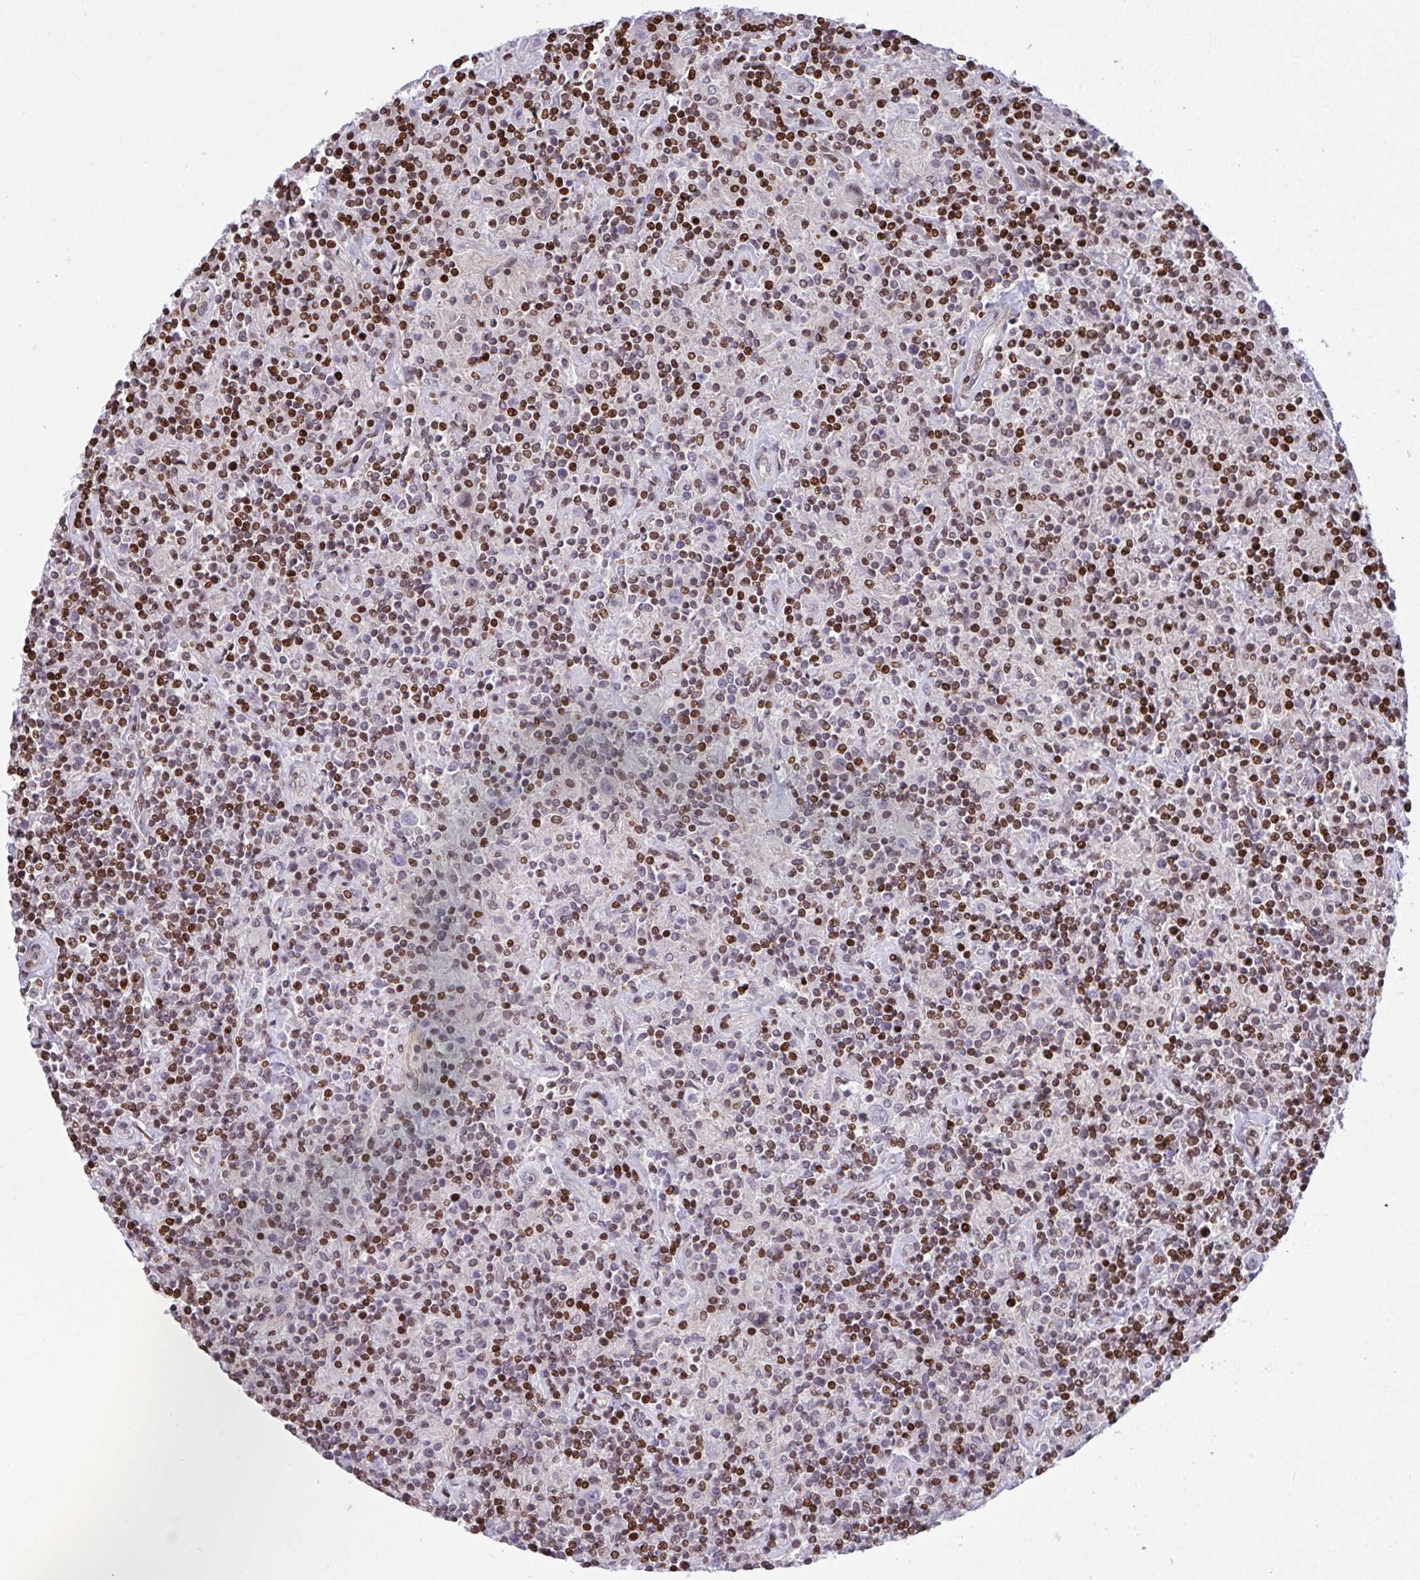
{"staining": {"intensity": "negative", "quantity": "none", "location": "none"}, "tissue": "lymphoma", "cell_type": "Tumor cells", "image_type": "cancer", "snomed": [{"axis": "morphology", "description": "Hodgkin's disease, NOS"}, {"axis": "topography", "description": "Lymph node"}], "caption": "A histopathology image of human Hodgkin's disease is negative for staining in tumor cells. (Brightfield microscopy of DAB (3,3'-diaminobenzidine) IHC at high magnification).", "gene": "RAPGEF5", "patient": {"sex": "male", "age": 70}}